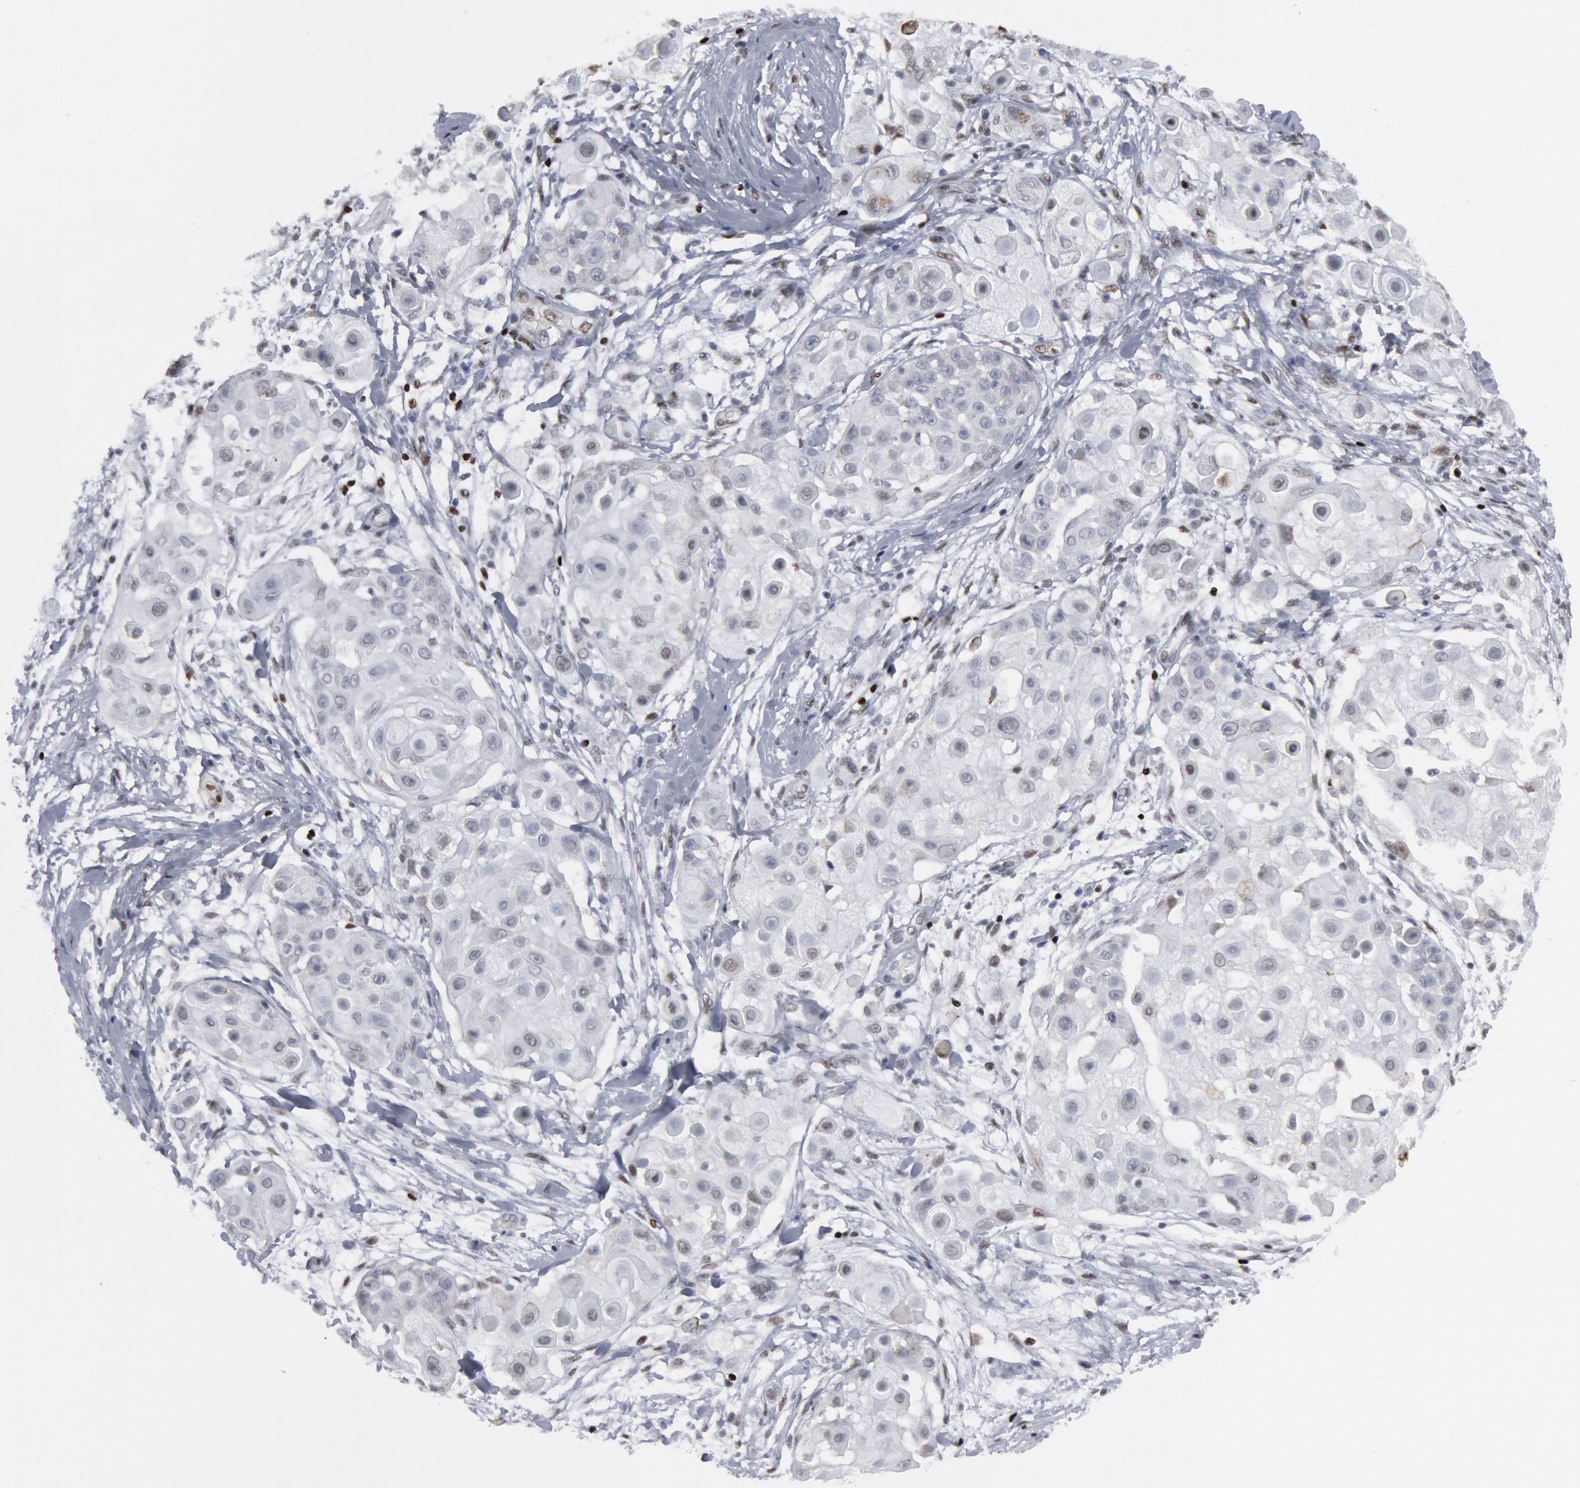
{"staining": {"intensity": "negative", "quantity": "none", "location": "none"}, "tissue": "skin cancer", "cell_type": "Tumor cells", "image_type": "cancer", "snomed": [{"axis": "morphology", "description": "Squamous cell carcinoma, NOS"}, {"axis": "topography", "description": "Skin"}], "caption": "Immunohistochemistry (IHC) histopathology image of neoplastic tissue: skin squamous cell carcinoma stained with DAB (3,3'-diaminobenzidine) displays no significant protein positivity in tumor cells. (DAB immunohistochemistry visualized using brightfield microscopy, high magnification).", "gene": "MECP2", "patient": {"sex": "female", "age": 57}}